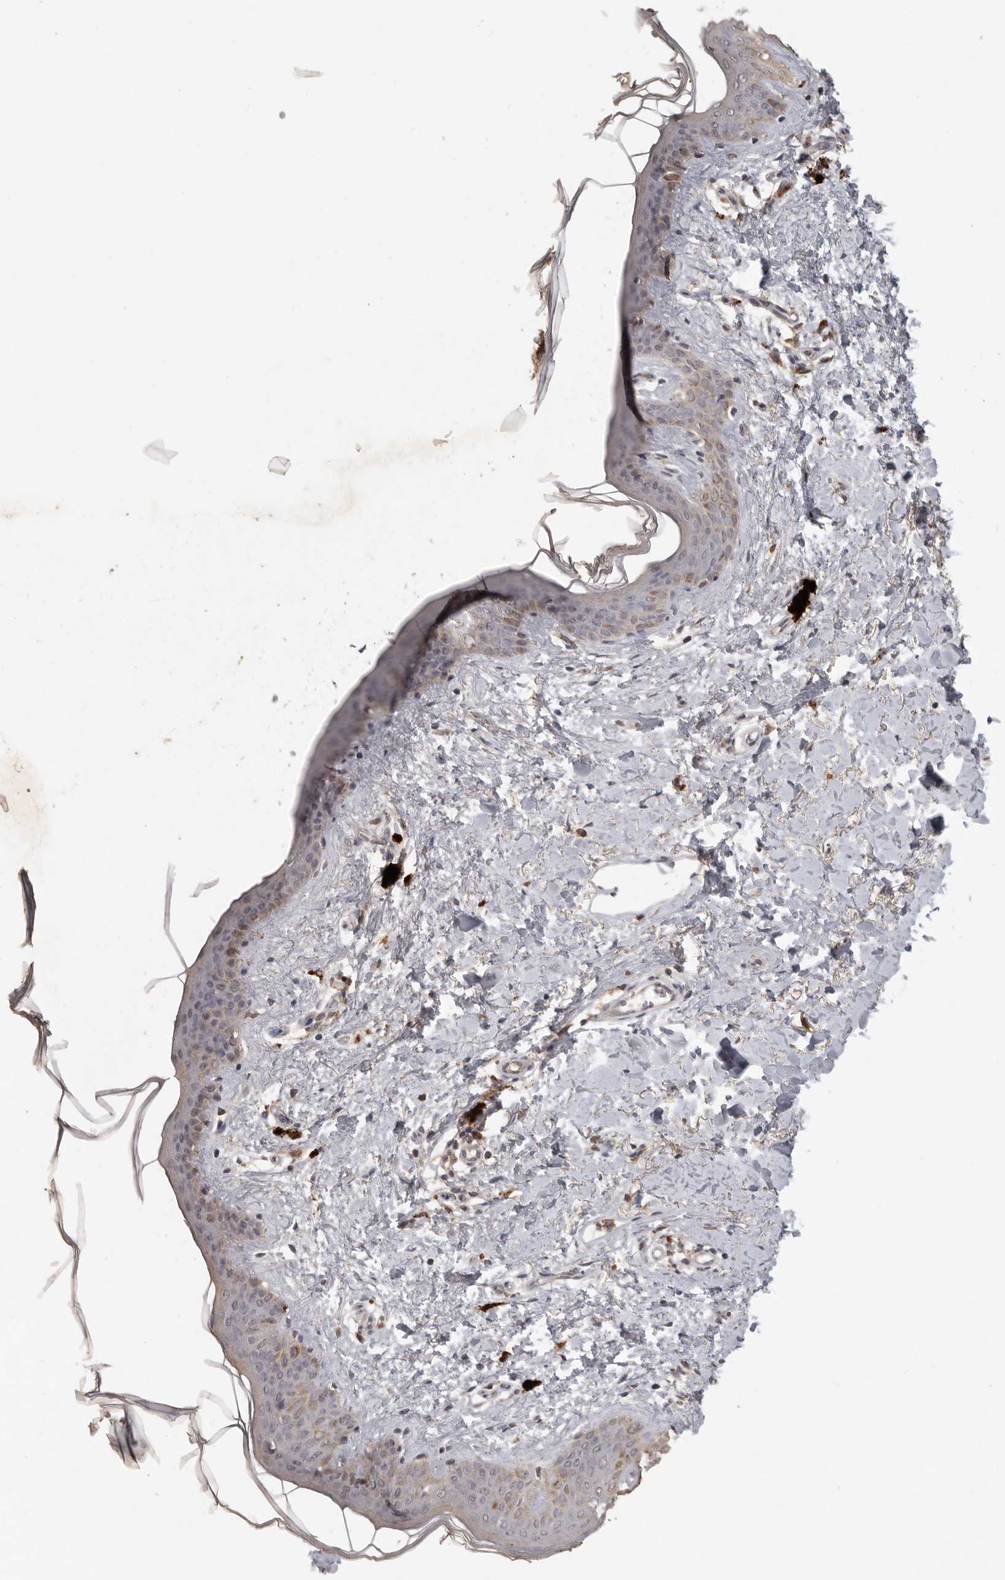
{"staining": {"intensity": "negative", "quantity": "none", "location": "none"}, "tissue": "skin", "cell_type": "Fibroblasts", "image_type": "normal", "snomed": [{"axis": "morphology", "description": "Normal tissue, NOS"}, {"axis": "topography", "description": "Skin"}], "caption": "This is an immunohistochemistry histopathology image of benign human skin. There is no expression in fibroblasts.", "gene": "ADAMTS4", "patient": {"sex": "female", "age": 46}}